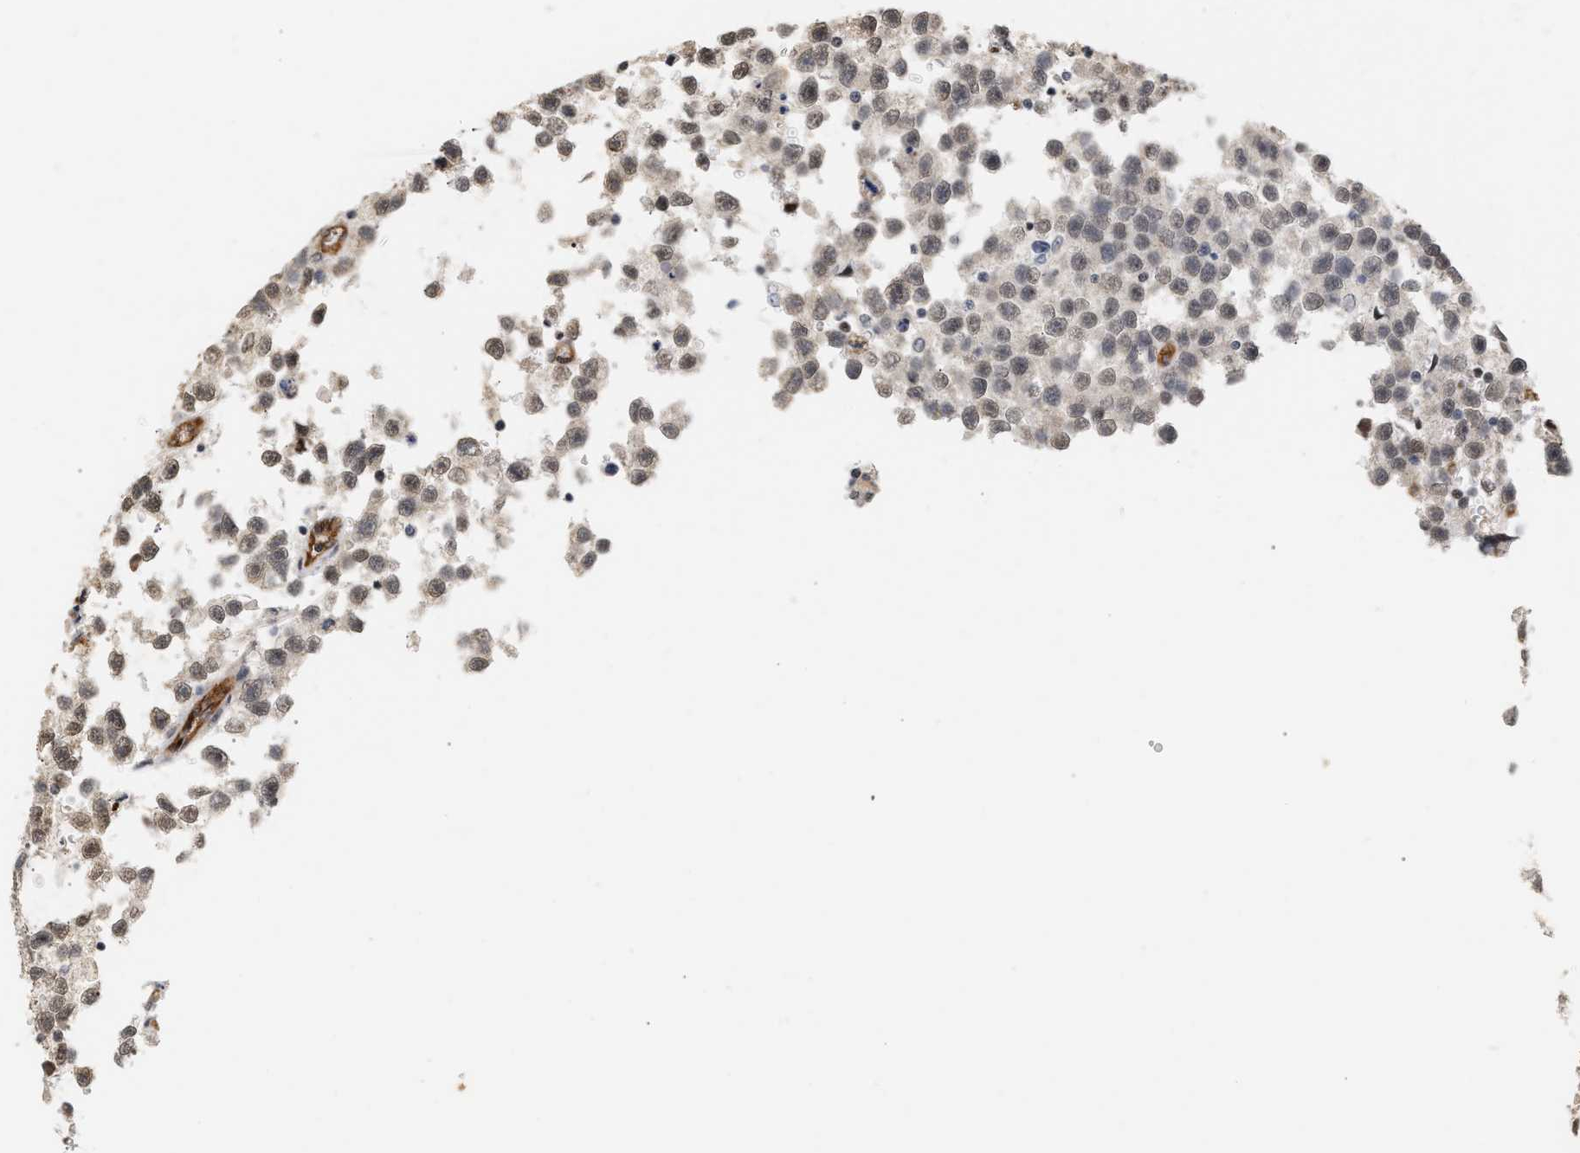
{"staining": {"intensity": "weak", "quantity": "<25%", "location": "cytoplasmic/membranous,nuclear"}, "tissue": "testis cancer", "cell_type": "Tumor cells", "image_type": "cancer", "snomed": [{"axis": "morphology", "description": "Seminoma, NOS"}, {"axis": "topography", "description": "Testis"}], "caption": "Immunohistochemical staining of testis cancer (seminoma) demonstrates no significant positivity in tumor cells. The staining is performed using DAB (3,3'-diaminobenzidine) brown chromogen with nuclei counter-stained in using hematoxylin.", "gene": "PLXND1", "patient": {"sex": "male", "age": 33}}